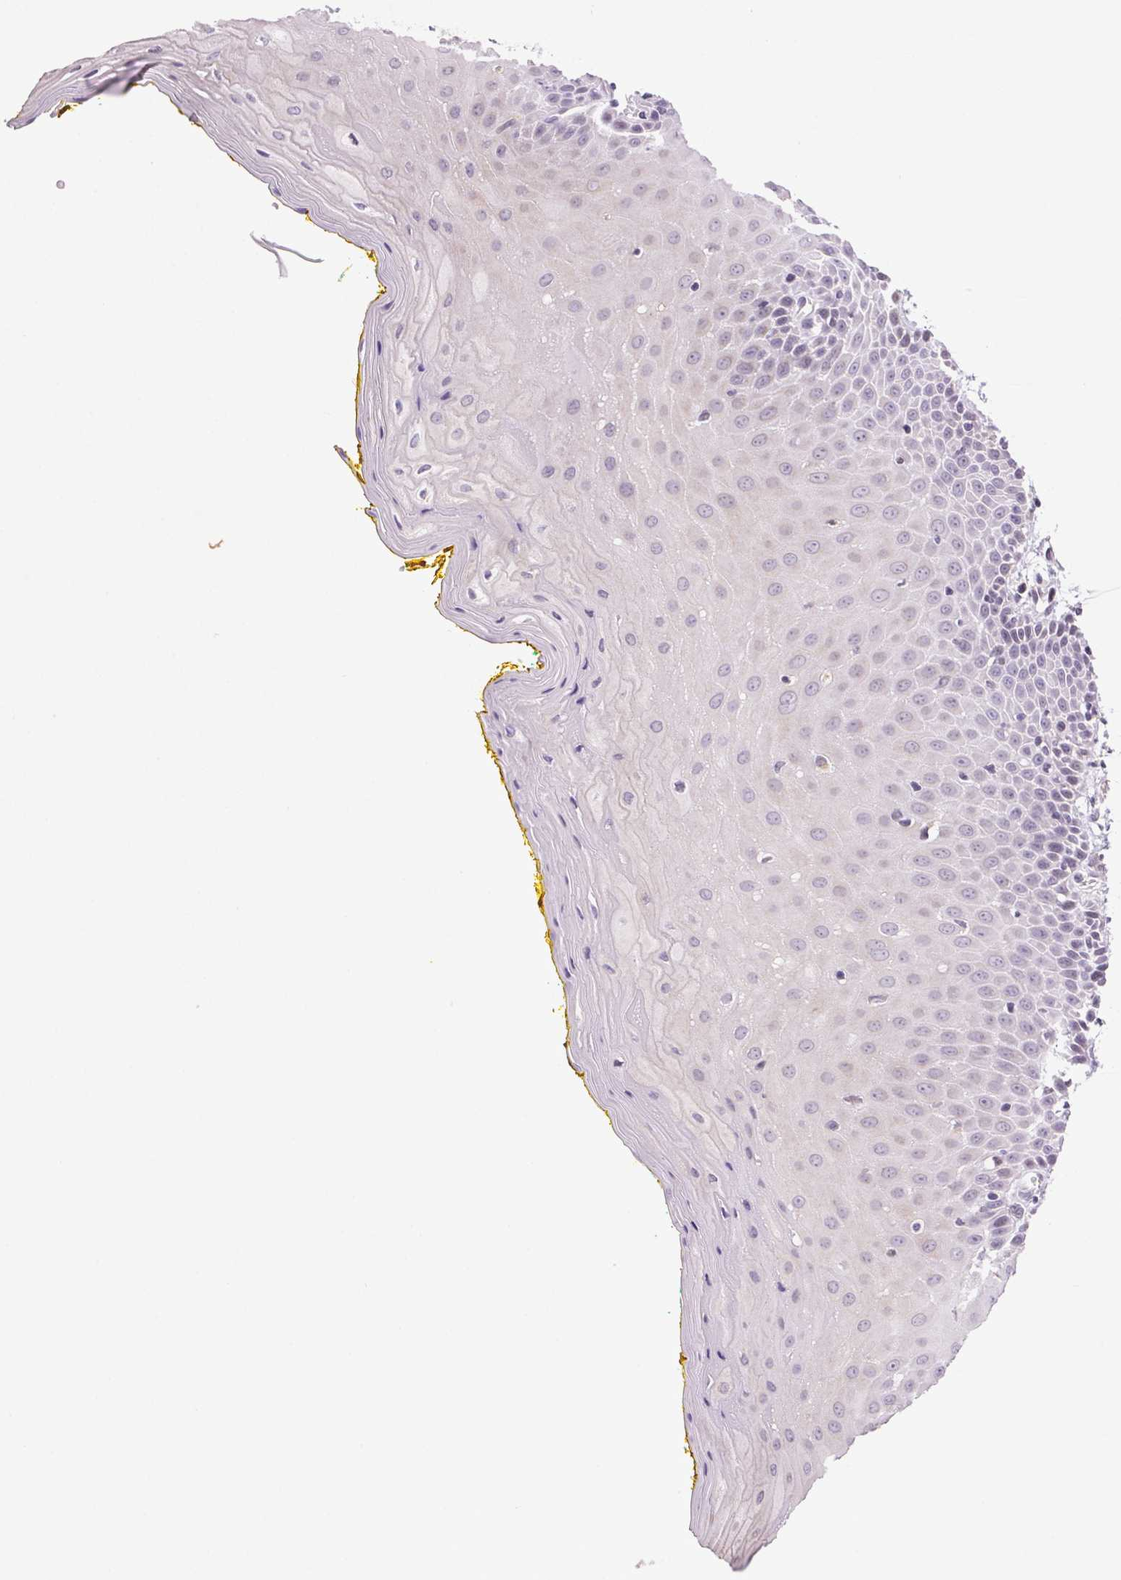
{"staining": {"intensity": "negative", "quantity": "none", "location": "none"}, "tissue": "oral mucosa", "cell_type": "Squamous epithelial cells", "image_type": "normal", "snomed": [{"axis": "morphology", "description": "Normal tissue, NOS"}, {"axis": "morphology", "description": "Squamous cell carcinoma, NOS"}, {"axis": "topography", "description": "Oral tissue"}, {"axis": "topography", "description": "Head-Neck"}], "caption": "High magnification brightfield microscopy of normal oral mucosa stained with DAB (brown) and counterstained with hematoxylin (blue): squamous epithelial cells show no significant staining. Brightfield microscopy of IHC stained with DAB (brown) and hematoxylin (blue), captured at high magnification.", "gene": "AKR1E2", "patient": {"sex": "female", "age": 70}}